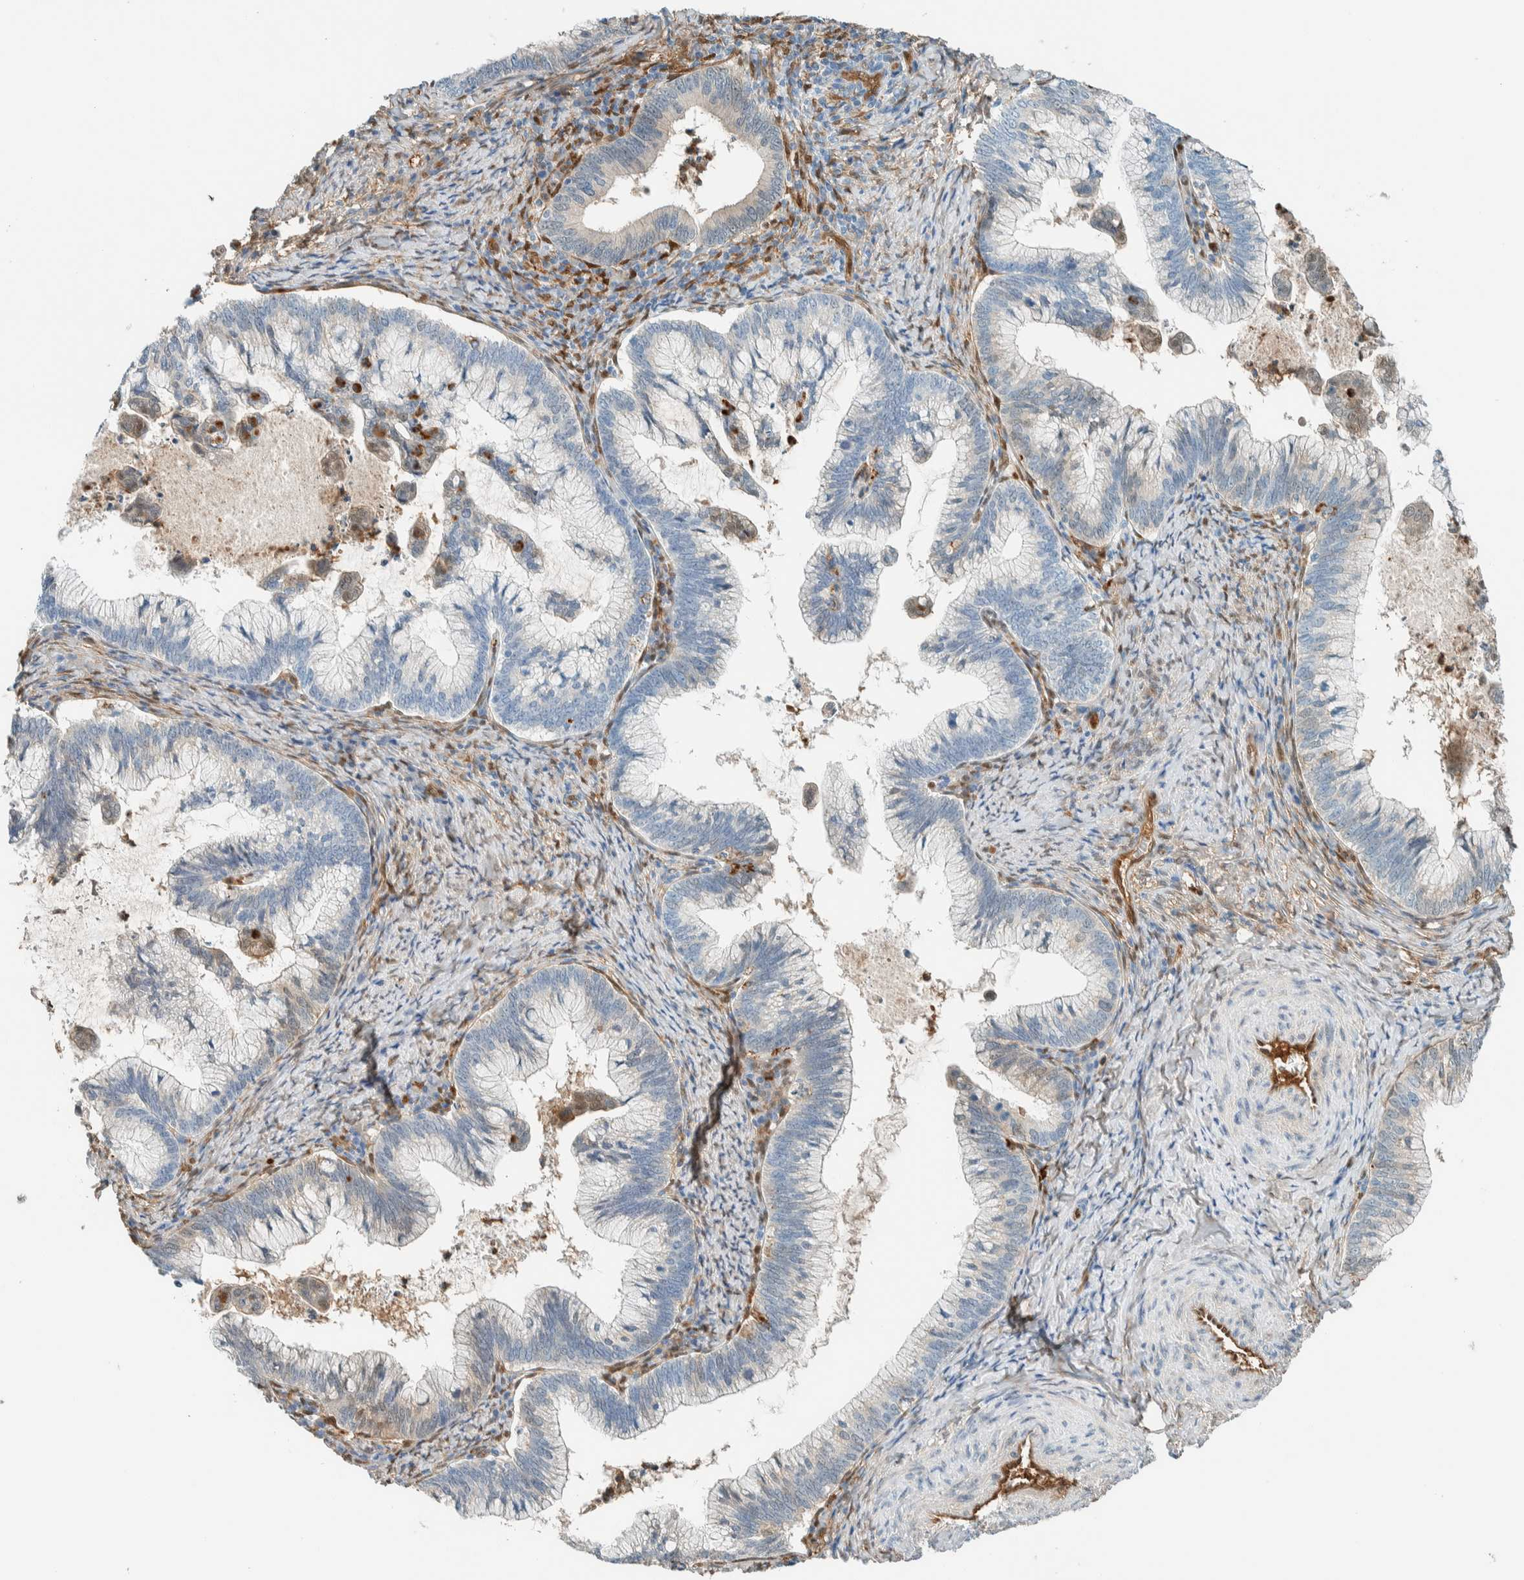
{"staining": {"intensity": "negative", "quantity": "none", "location": "none"}, "tissue": "cervical cancer", "cell_type": "Tumor cells", "image_type": "cancer", "snomed": [{"axis": "morphology", "description": "Adenocarcinoma, NOS"}, {"axis": "topography", "description": "Cervix"}], "caption": "A high-resolution photomicrograph shows immunohistochemistry staining of cervical adenocarcinoma, which shows no significant staining in tumor cells. (Stains: DAB immunohistochemistry (IHC) with hematoxylin counter stain, Microscopy: brightfield microscopy at high magnification).", "gene": "NXN", "patient": {"sex": "female", "age": 36}}